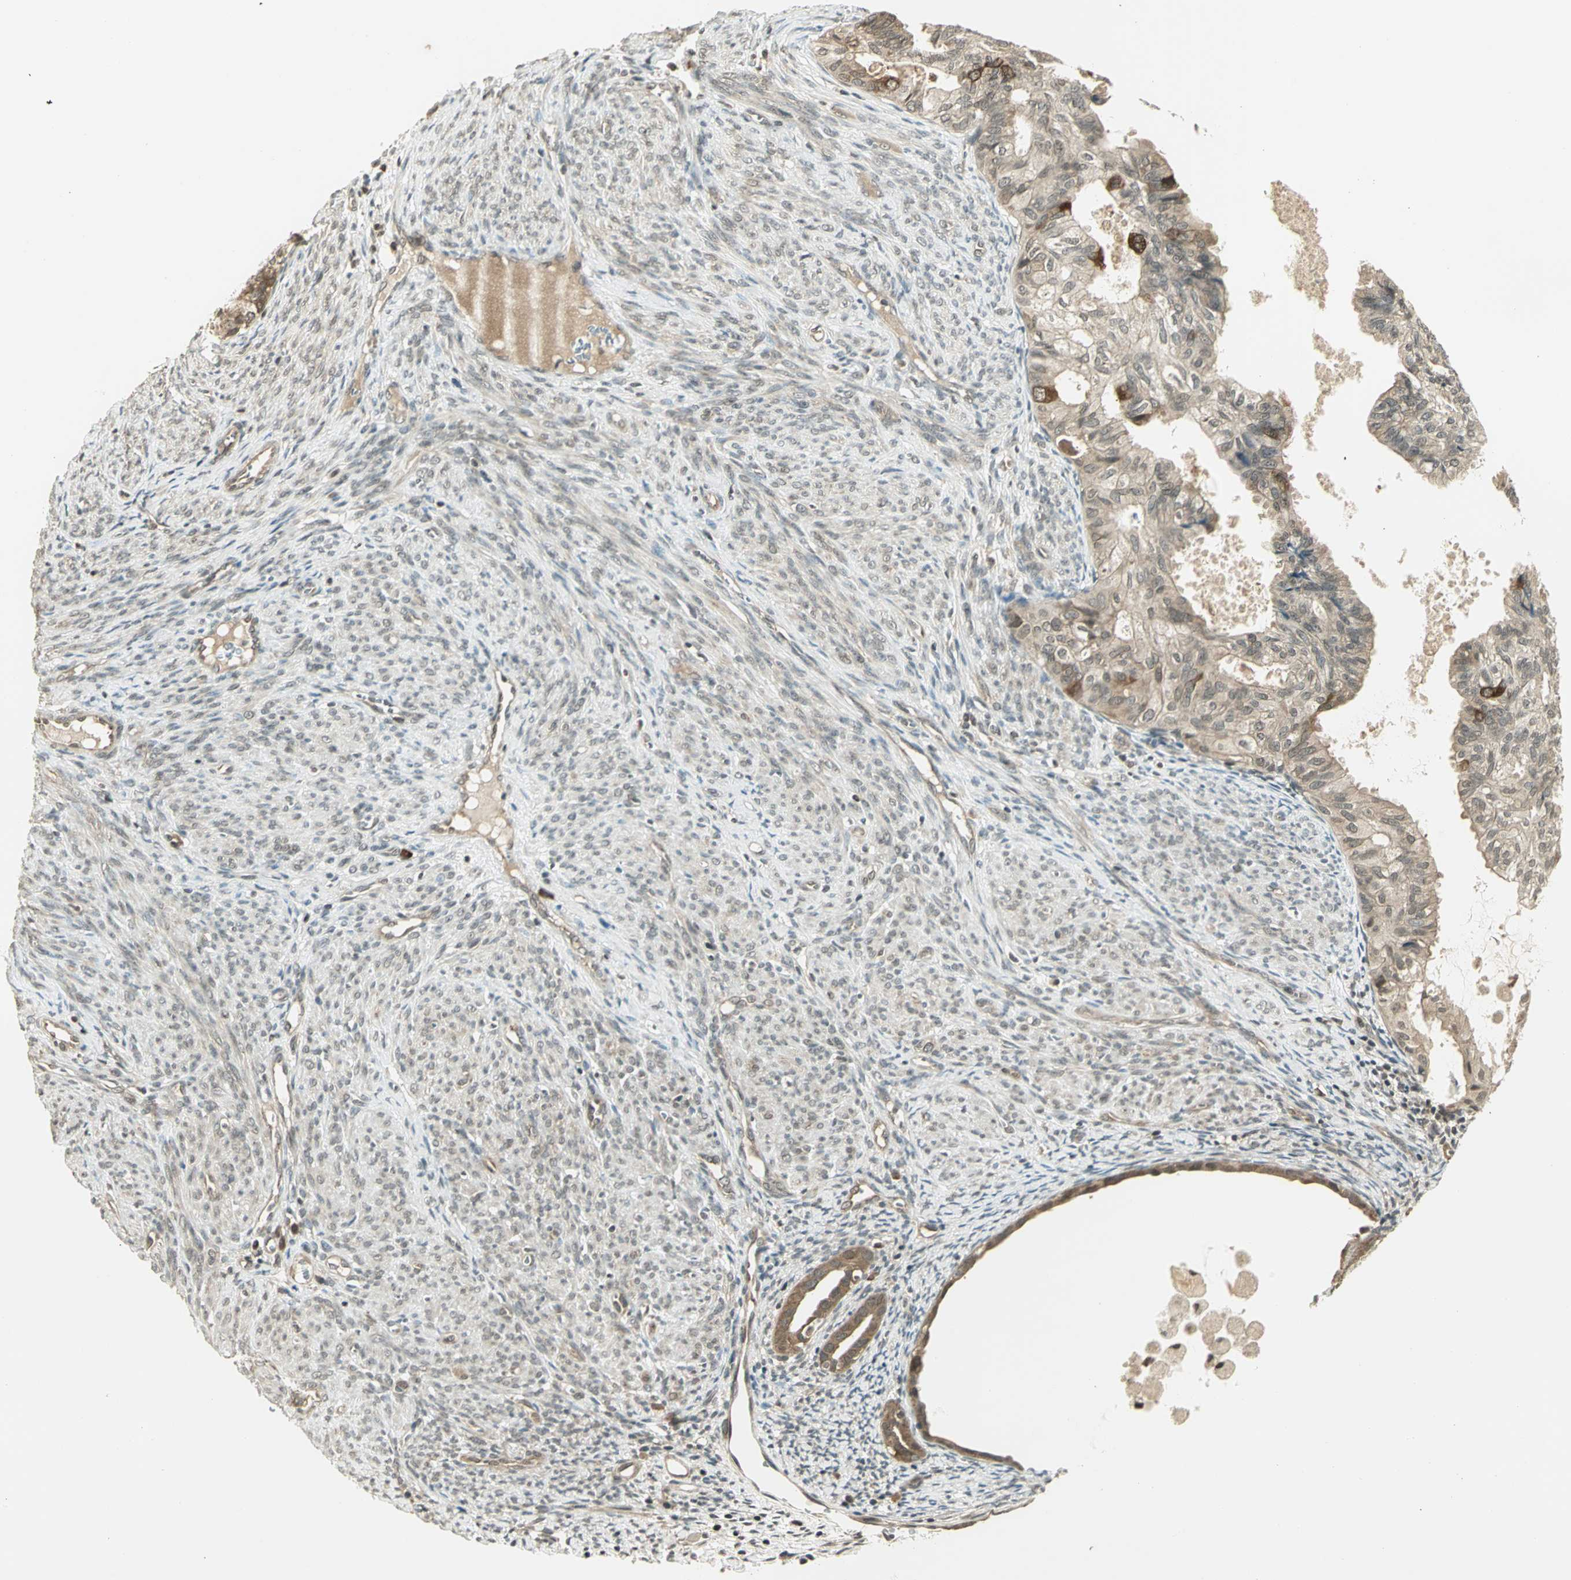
{"staining": {"intensity": "strong", "quantity": "<25%", "location": "cytoplasmic/membranous"}, "tissue": "cervical cancer", "cell_type": "Tumor cells", "image_type": "cancer", "snomed": [{"axis": "morphology", "description": "Normal tissue, NOS"}, {"axis": "morphology", "description": "Adenocarcinoma, NOS"}, {"axis": "topography", "description": "Cervix"}, {"axis": "topography", "description": "Endometrium"}], "caption": "Protein staining of cervical adenocarcinoma tissue demonstrates strong cytoplasmic/membranous positivity in approximately <25% of tumor cells.", "gene": "CDC34", "patient": {"sex": "female", "age": 86}}